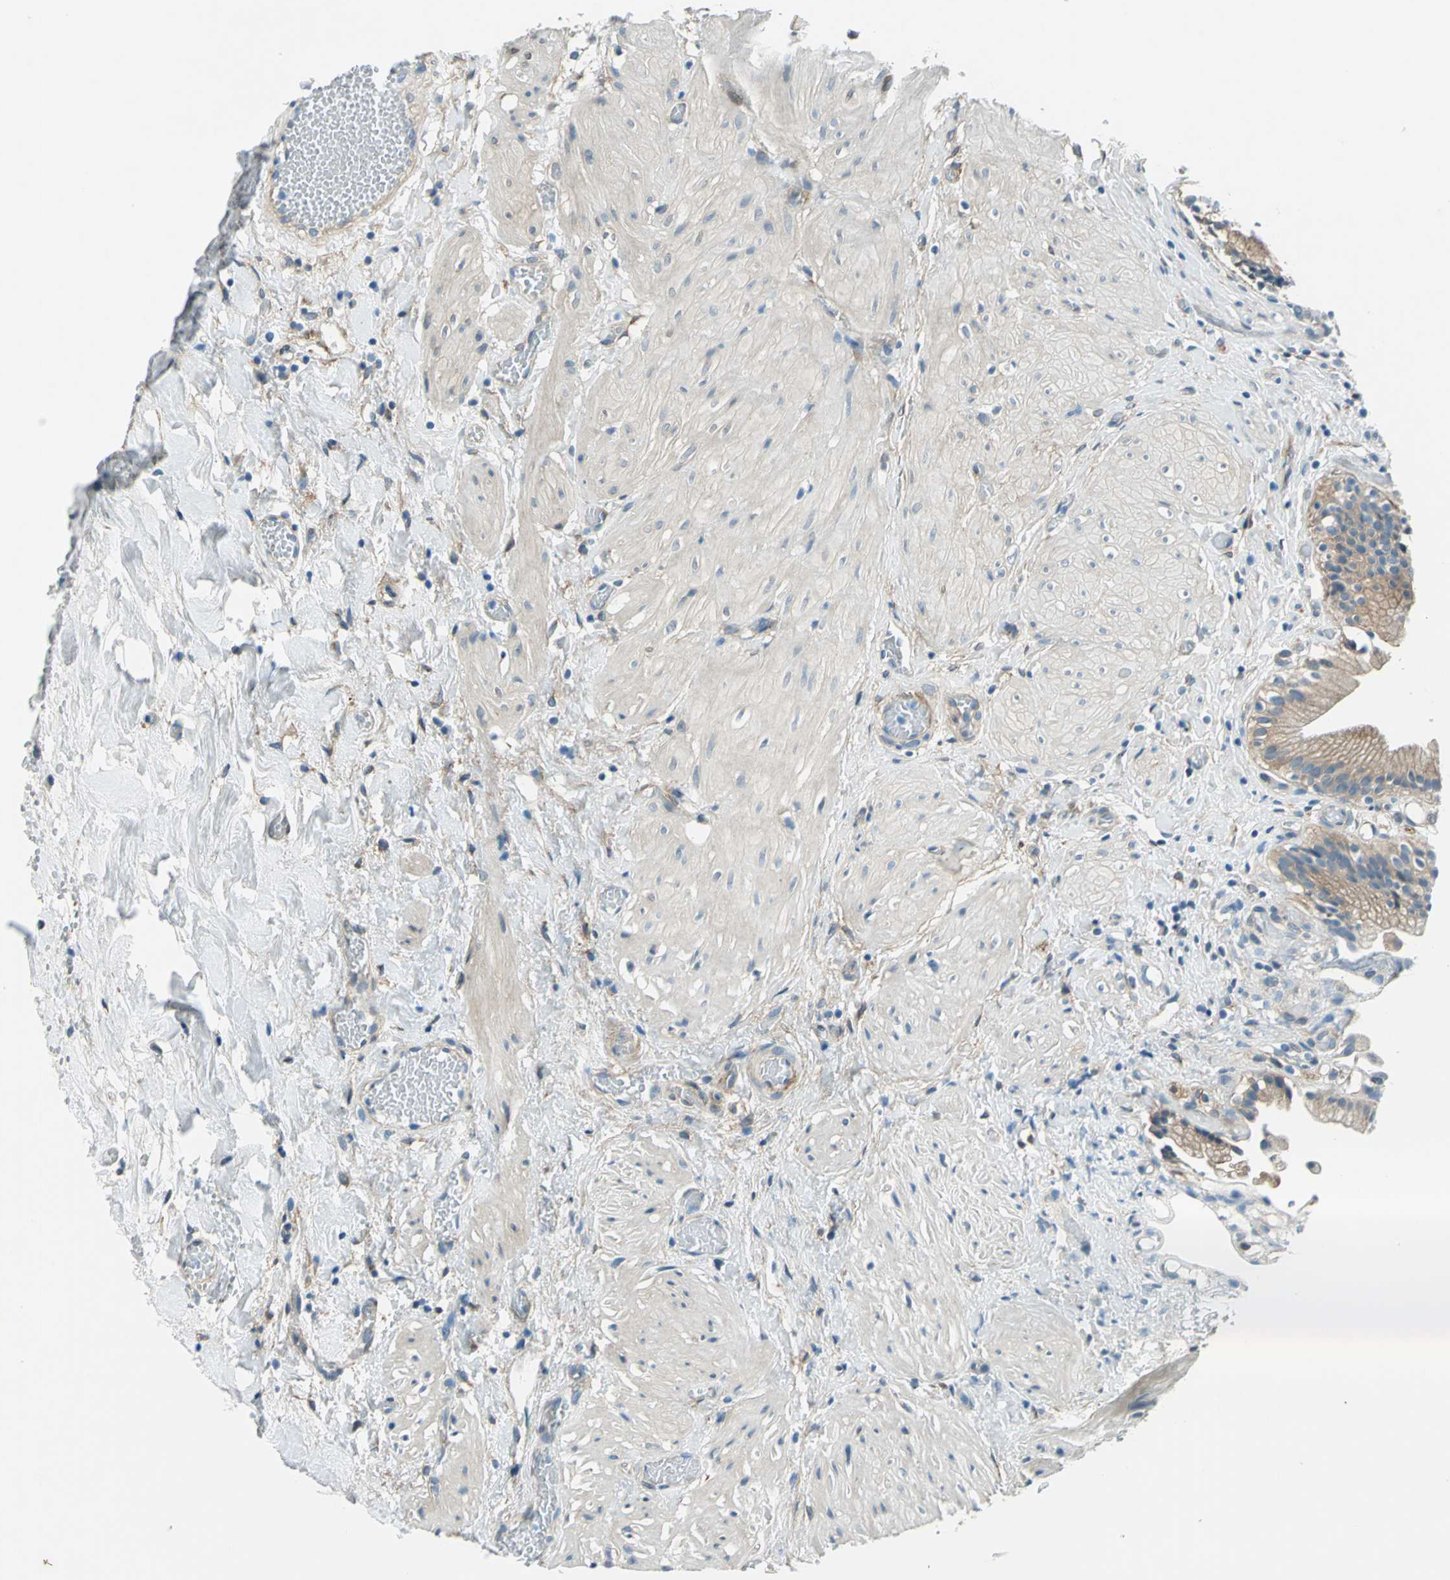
{"staining": {"intensity": "moderate", "quantity": ">75%", "location": "cytoplasmic/membranous"}, "tissue": "gallbladder", "cell_type": "Glandular cells", "image_type": "normal", "snomed": [{"axis": "morphology", "description": "Normal tissue, NOS"}, {"axis": "topography", "description": "Gallbladder"}], "caption": "DAB (3,3'-diaminobenzidine) immunohistochemical staining of unremarkable gallbladder demonstrates moderate cytoplasmic/membranous protein staining in approximately >75% of glandular cells.", "gene": "CDC42EP1", "patient": {"sex": "male", "age": 65}}